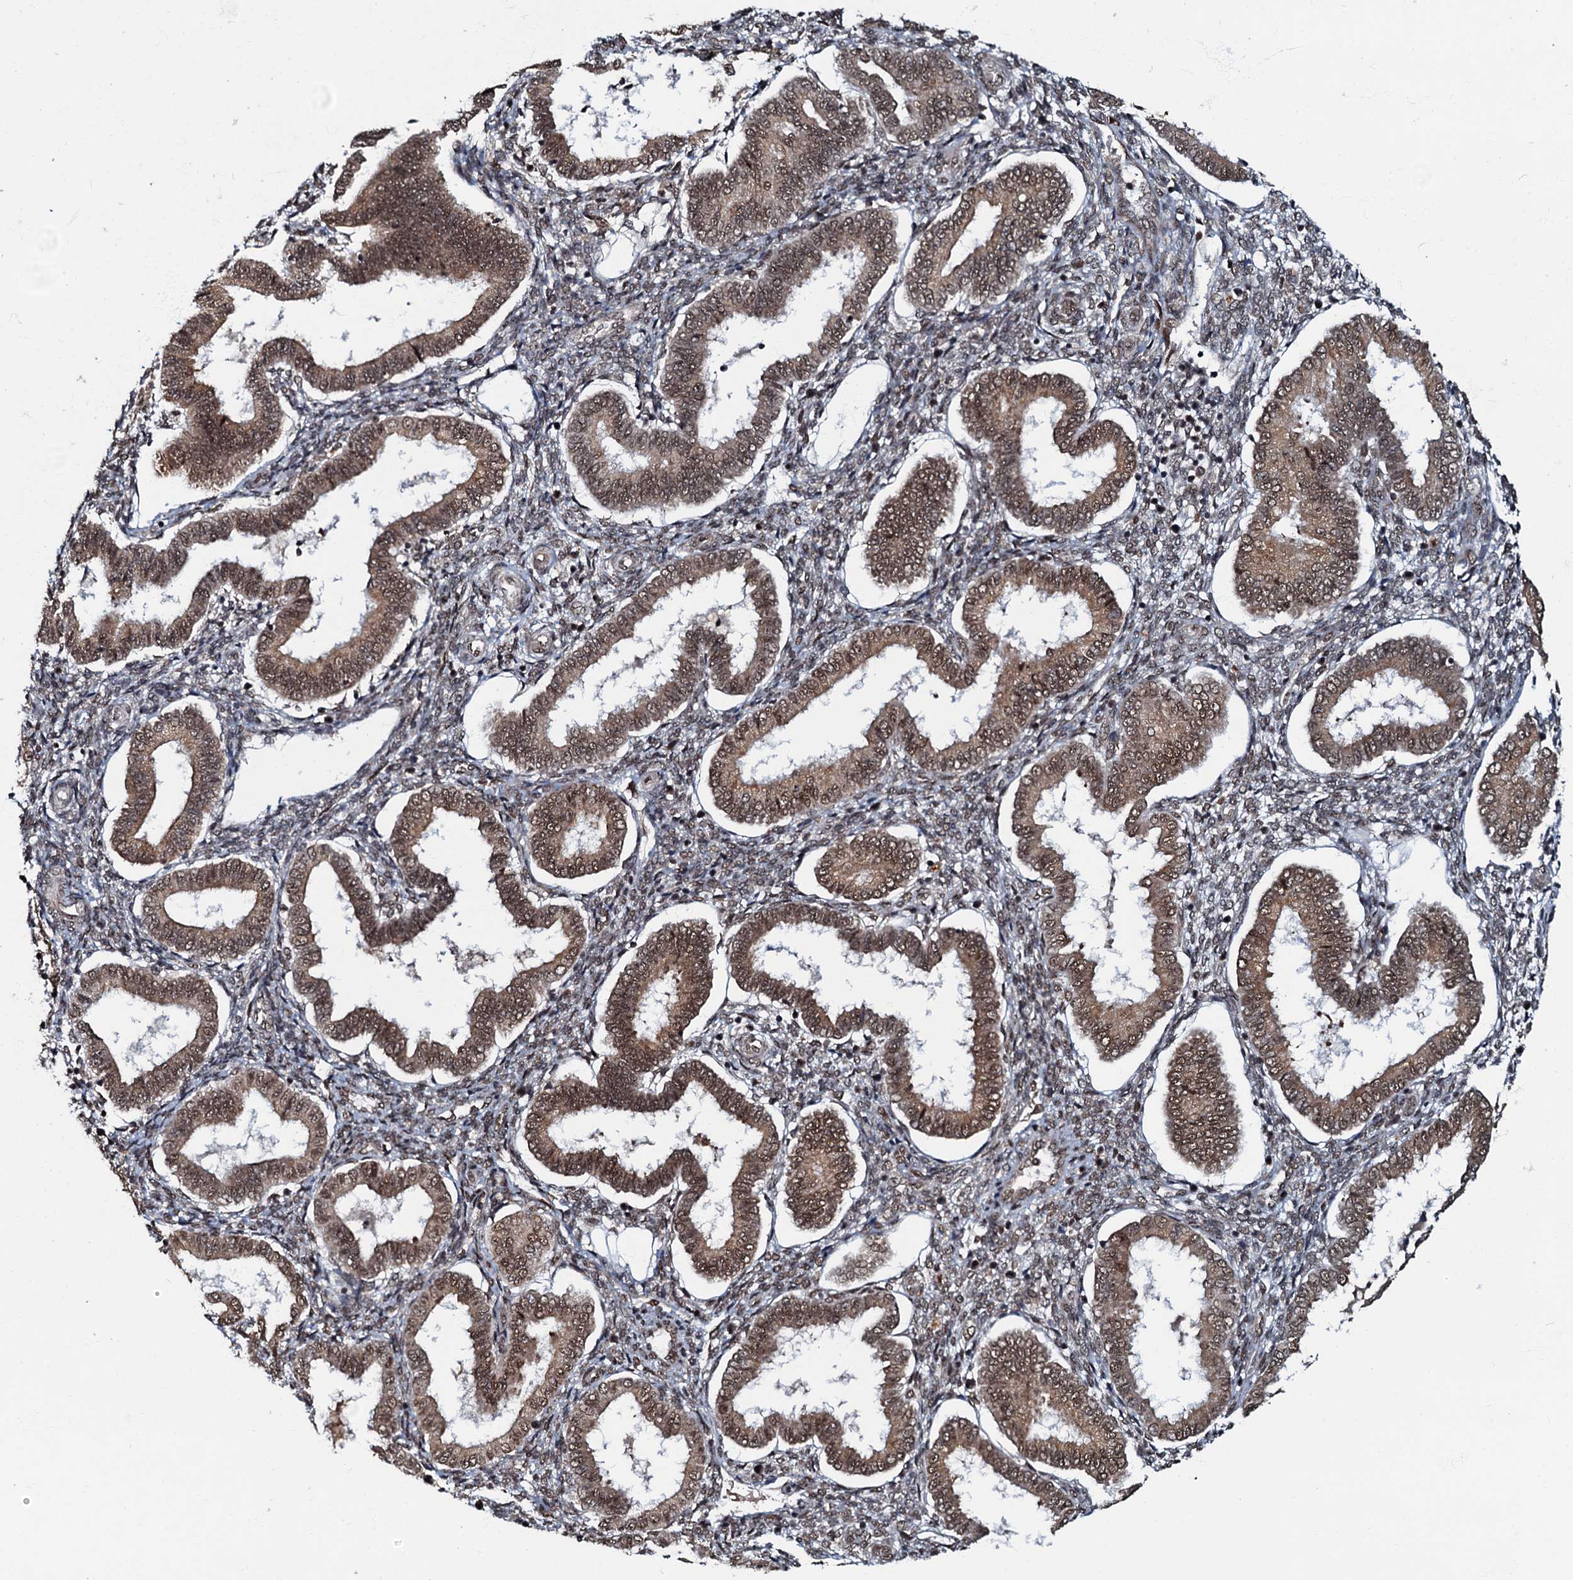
{"staining": {"intensity": "moderate", "quantity": ">75%", "location": "nuclear"}, "tissue": "endometrium", "cell_type": "Cells in endometrial stroma", "image_type": "normal", "snomed": [{"axis": "morphology", "description": "Normal tissue, NOS"}, {"axis": "topography", "description": "Endometrium"}], "caption": "Immunohistochemical staining of unremarkable human endometrium shows >75% levels of moderate nuclear protein staining in about >75% of cells in endometrial stroma.", "gene": "C18orf32", "patient": {"sex": "female", "age": 24}}